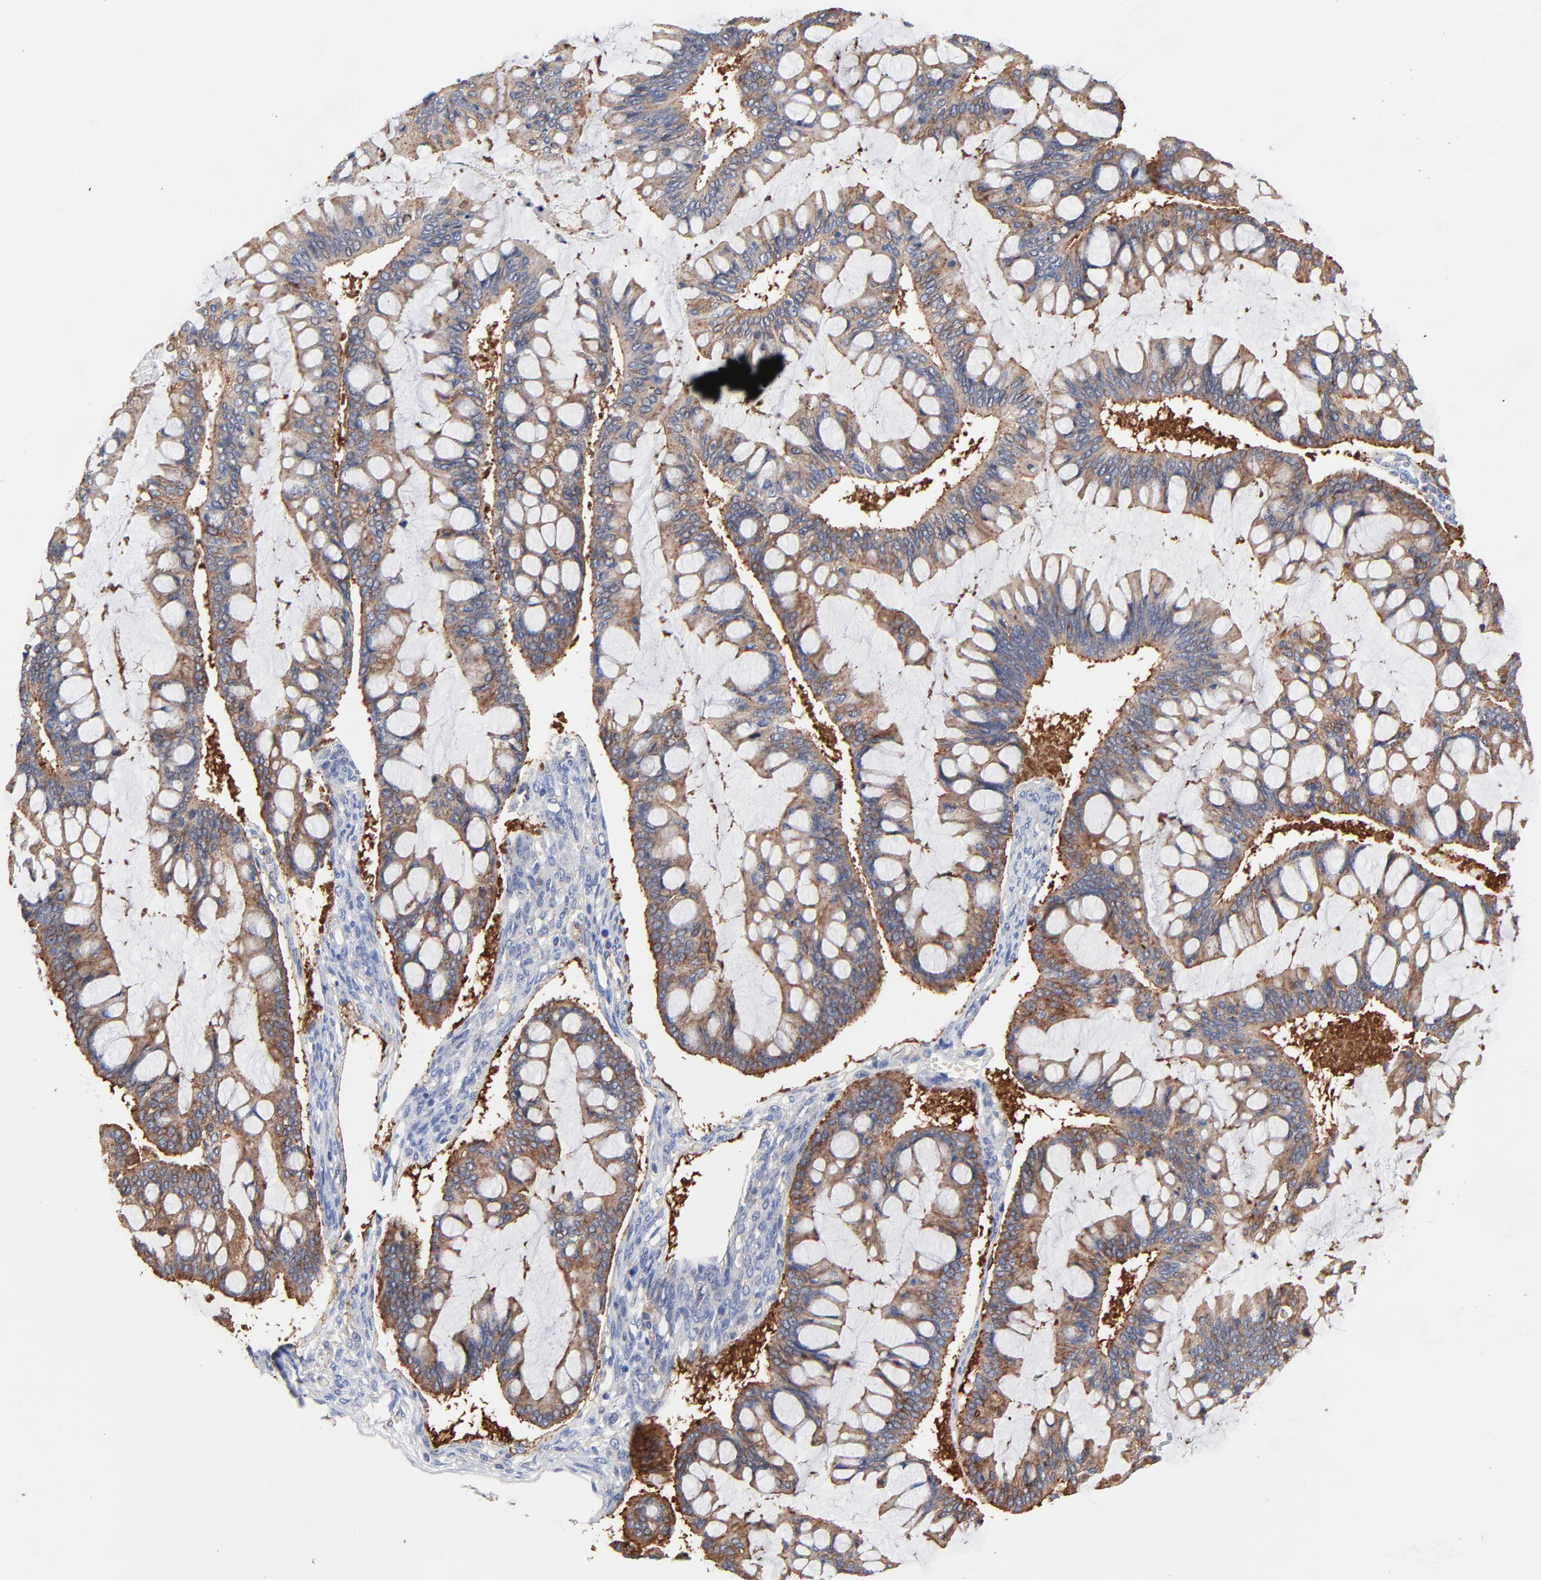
{"staining": {"intensity": "strong", "quantity": ">75%", "location": "cytoplasmic/membranous"}, "tissue": "ovarian cancer", "cell_type": "Tumor cells", "image_type": "cancer", "snomed": [{"axis": "morphology", "description": "Cystadenocarcinoma, mucinous, NOS"}, {"axis": "topography", "description": "Ovary"}], "caption": "Ovarian cancer (mucinous cystadenocarcinoma) stained with a protein marker displays strong staining in tumor cells.", "gene": "CD2AP", "patient": {"sex": "female", "age": 73}}